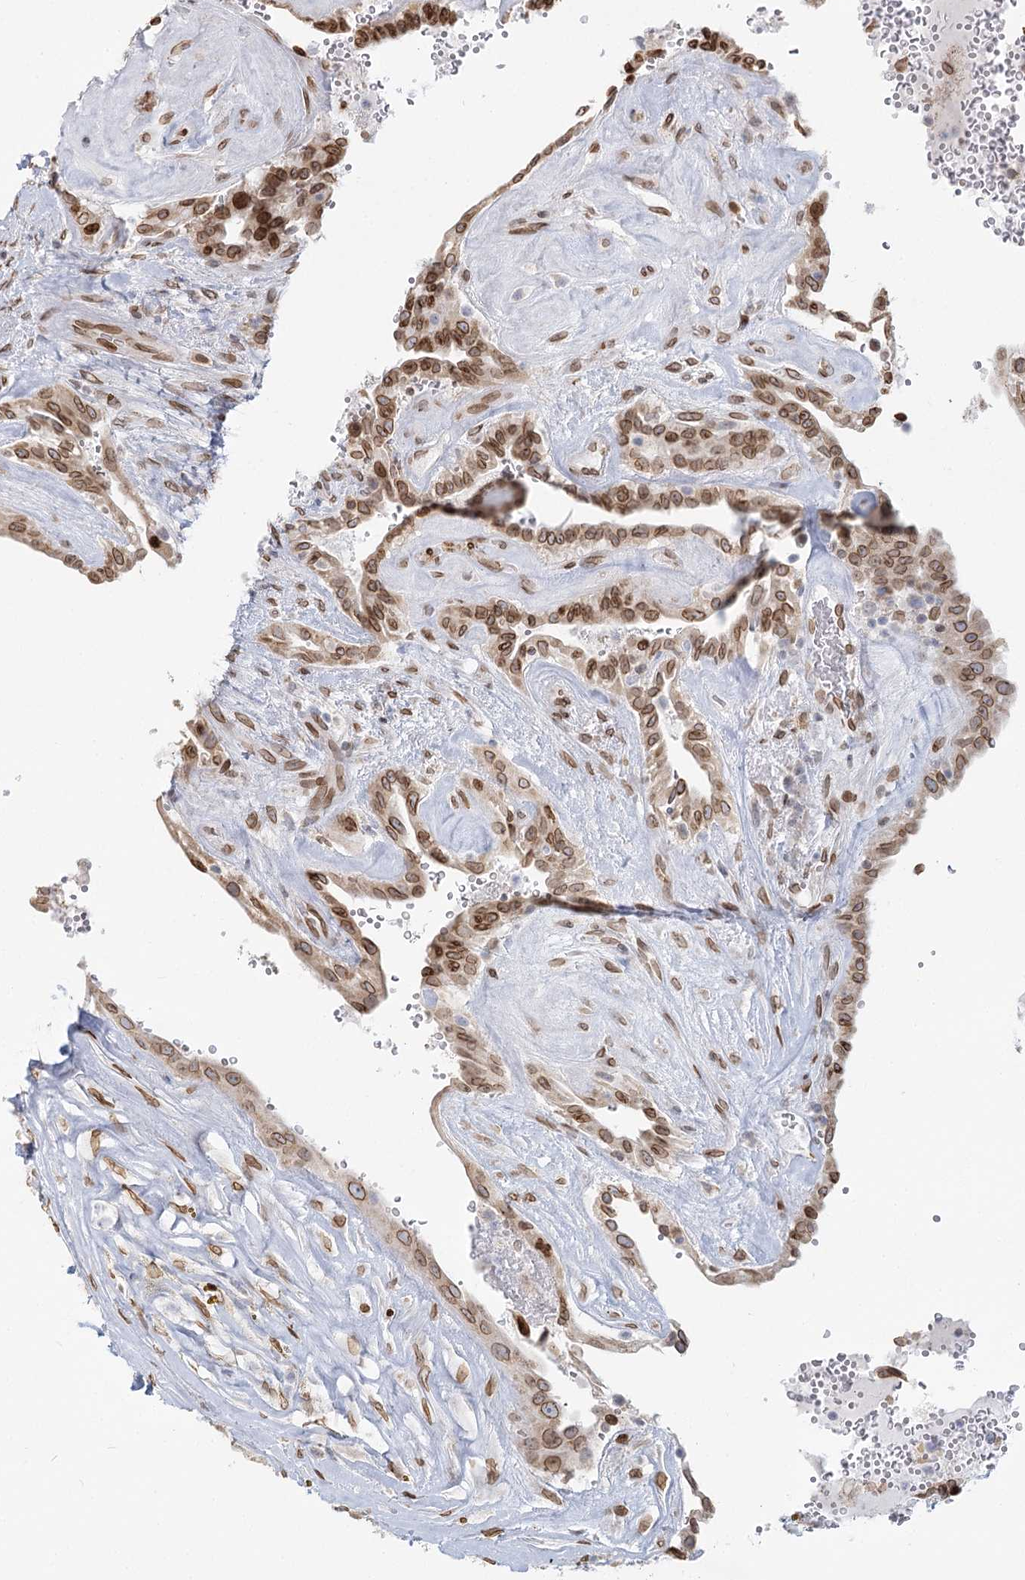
{"staining": {"intensity": "moderate", "quantity": ">75%", "location": "cytoplasmic/membranous,nuclear"}, "tissue": "thyroid cancer", "cell_type": "Tumor cells", "image_type": "cancer", "snomed": [{"axis": "morphology", "description": "Papillary adenocarcinoma, NOS"}, {"axis": "topography", "description": "Thyroid gland"}], "caption": "Immunohistochemical staining of human thyroid papillary adenocarcinoma reveals moderate cytoplasmic/membranous and nuclear protein staining in approximately >75% of tumor cells.", "gene": "VWA5A", "patient": {"sex": "male", "age": 77}}